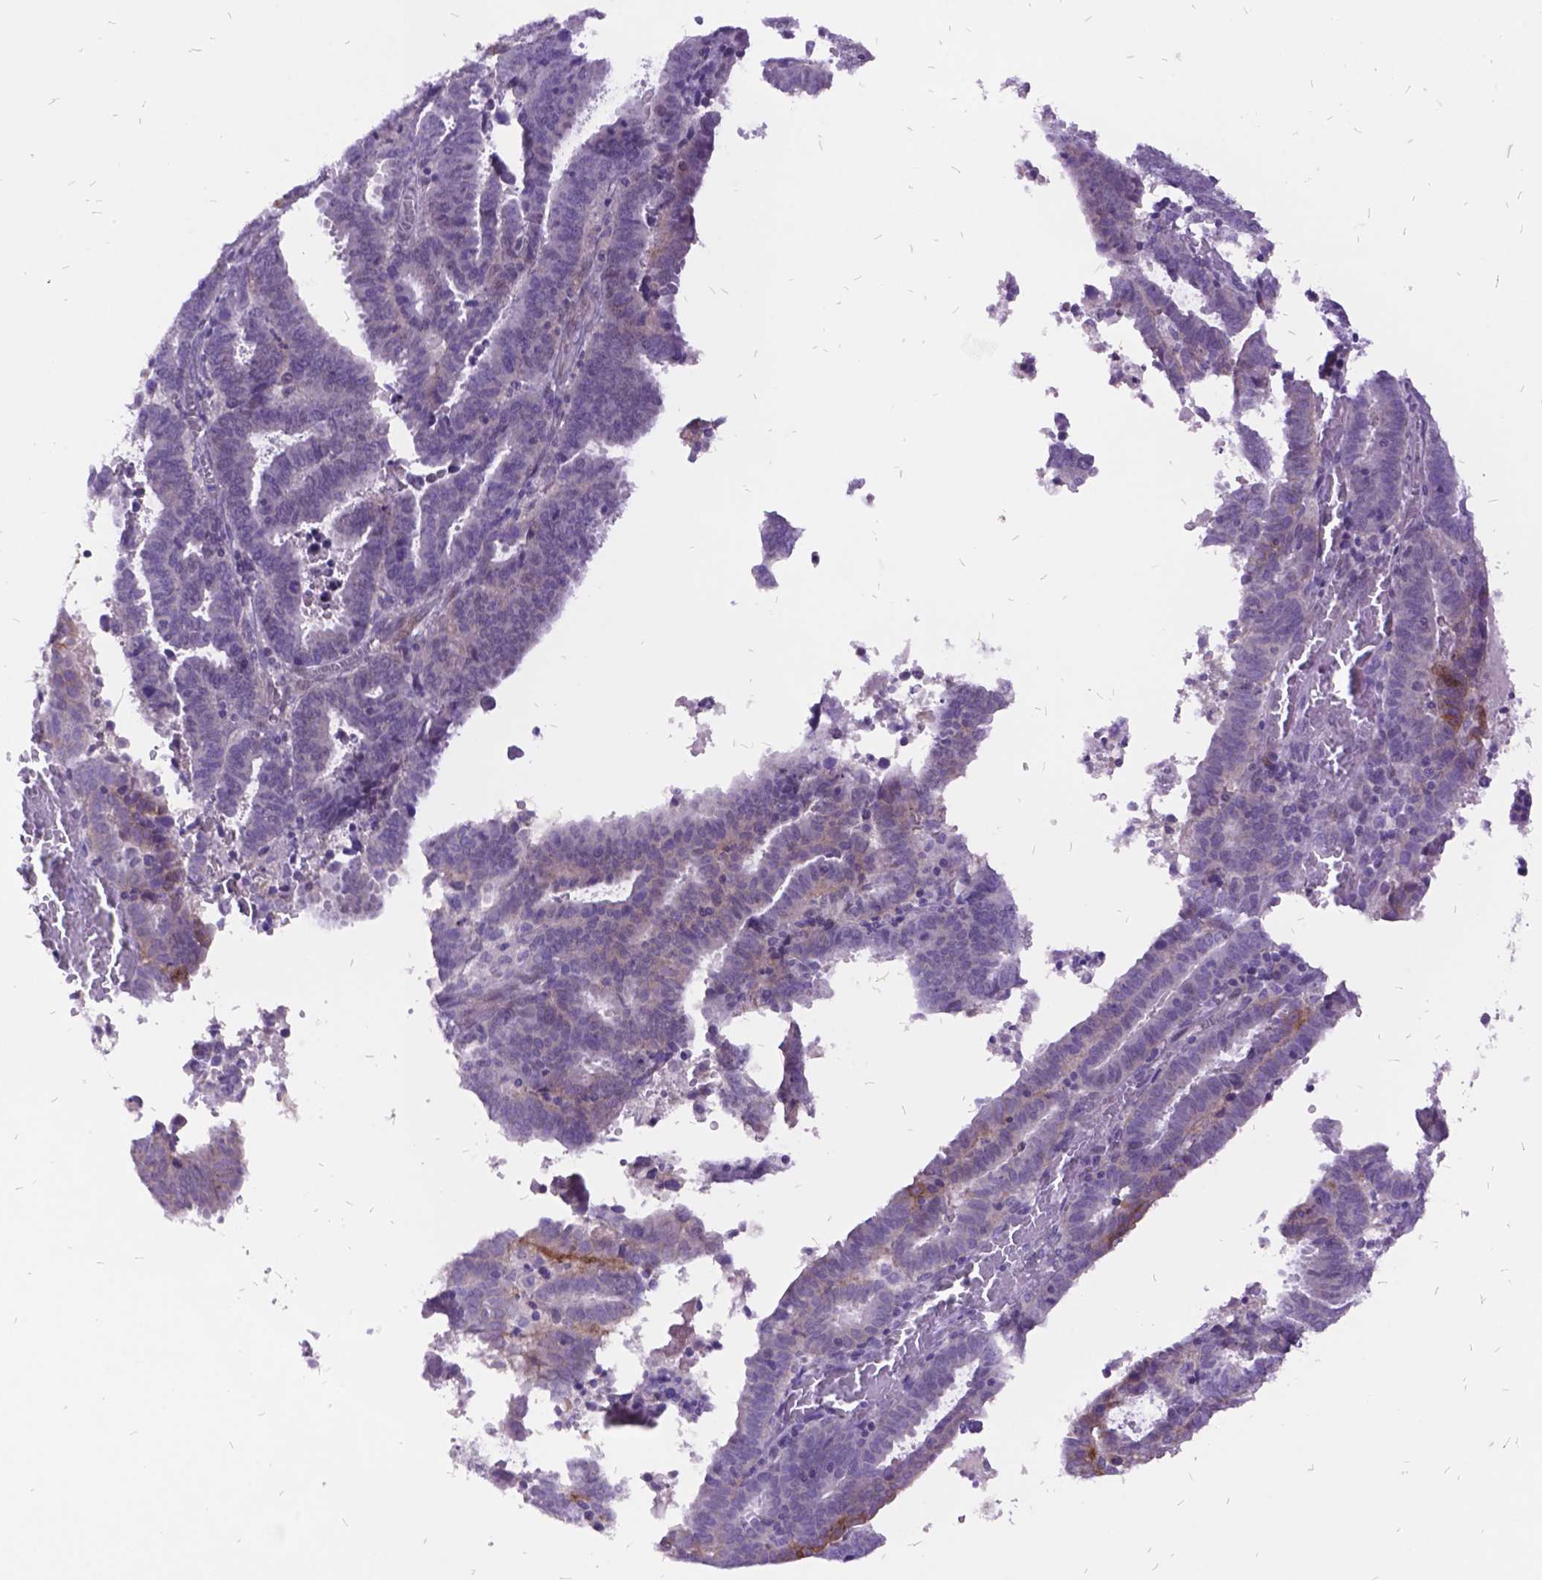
{"staining": {"intensity": "negative", "quantity": "none", "location": "none"}, "tissue": "endometrial cancer", "cell_type": "Tumor cells", "image_type": "cancer", "snomed": [{"axis": "morphology", "description": "Adenocarcinoma, NOS"}, {"axis": "topography", "description": "Uterus"}], "caption": "DAB immunohistochemical staining of human endometrial adenocarcinoma reveals no significant expression in tumor cells.", "gene": "ITGB6", "patient": {"sex": "female", "age": 83}}